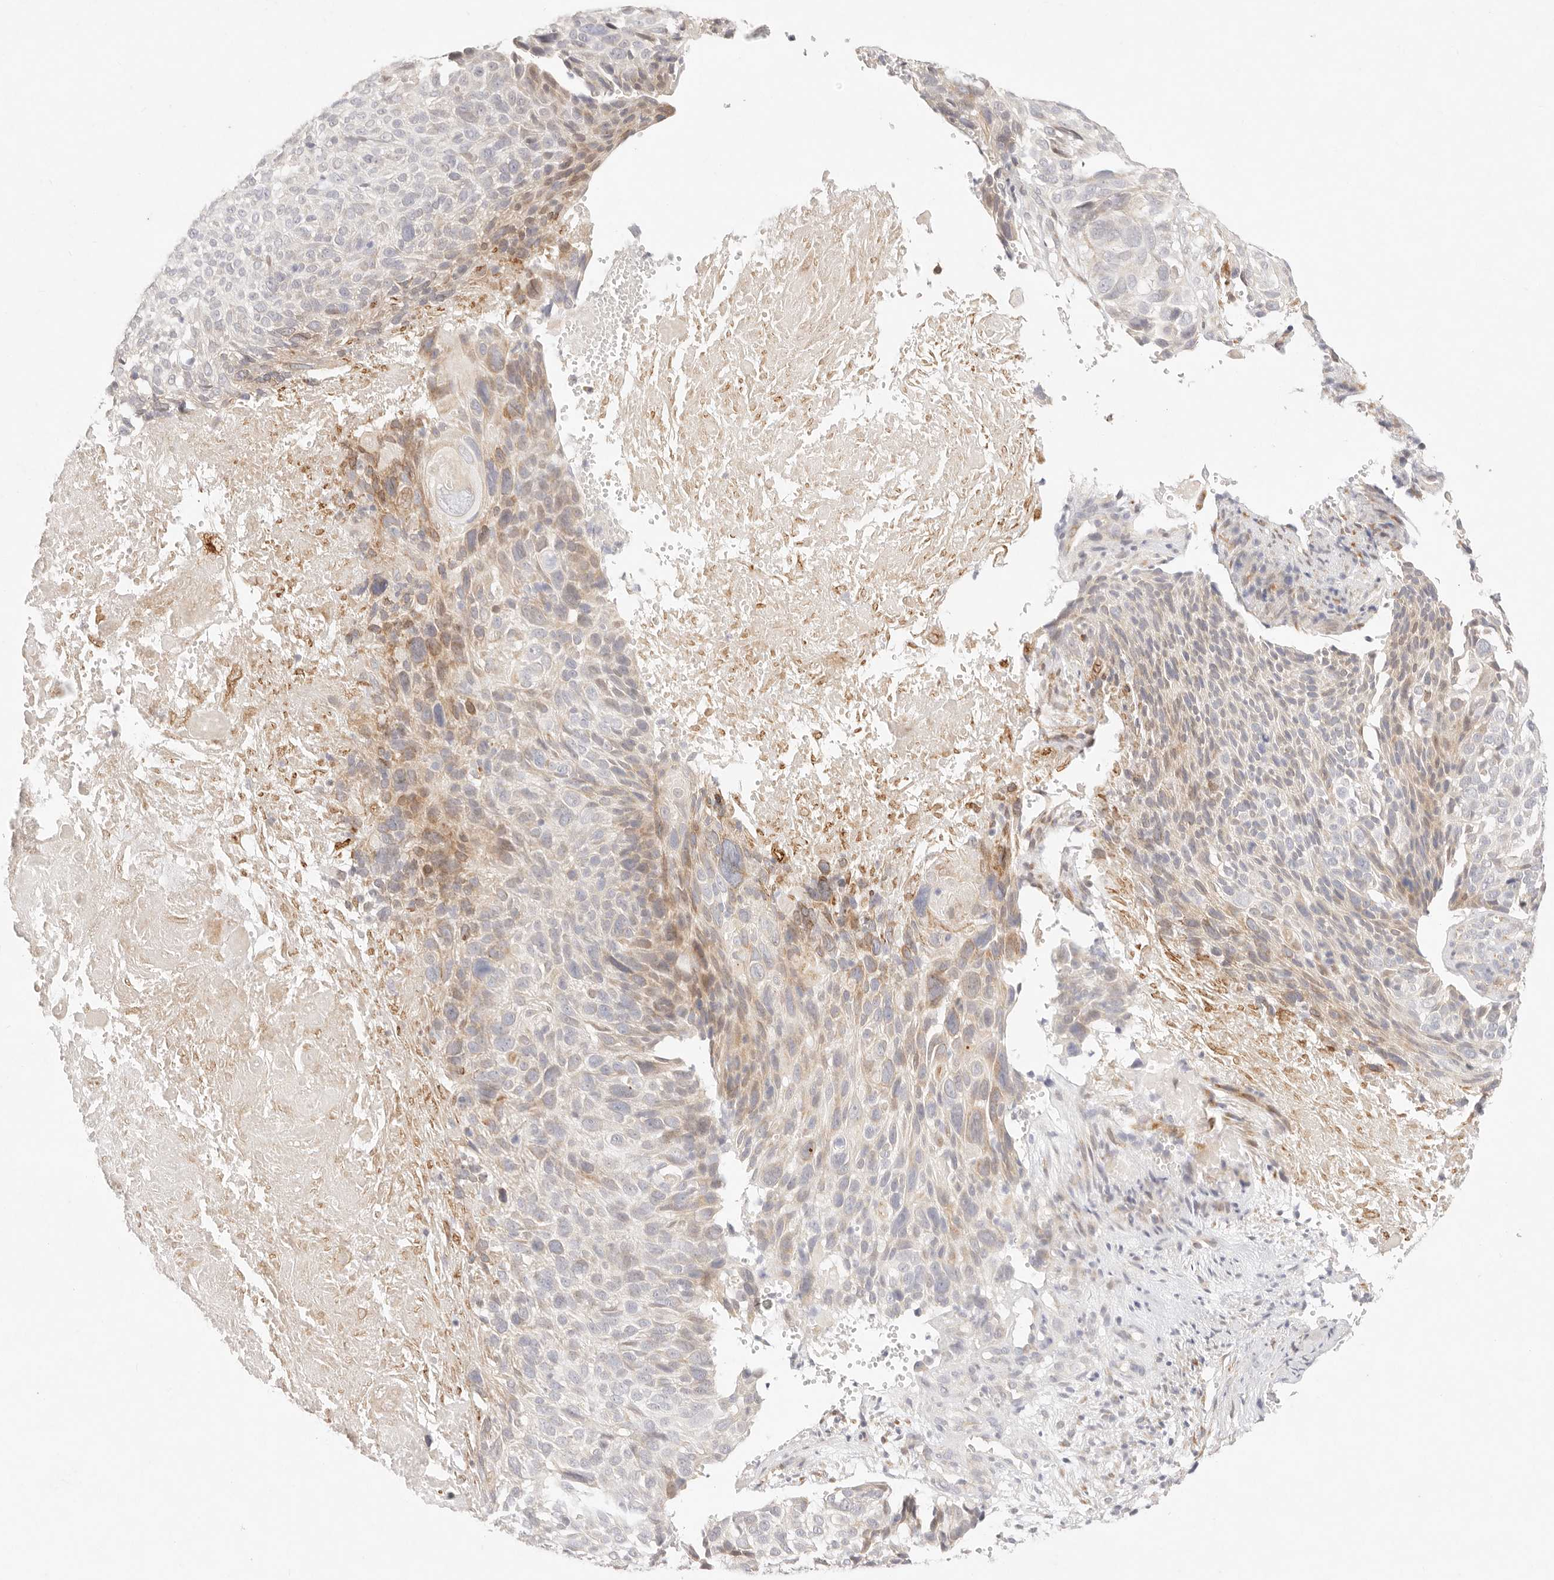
{"staining": {"intensity": "moderate", "quantity": "<25%", "location": "cytoplasmic/membranous"}, "tissue": "cervical cancer", "cell_type": "Tumor cells", "image_type": "cancer", "snomed": [{"axis": "morphology", "description": "Squamous cell carcinoma, NOS"}, {"axis": "topography", "description": "Cervix"}], "caption": "This photomicrograph shows immunohistochemistry staining of cervical cancer (squamous cell carcinoma), with low moderate cytoplasmic/membranous expression in approximately <25% of tumor cells.", "gene": "GPR156", "patient": {"sex": "female", "age": 74}}